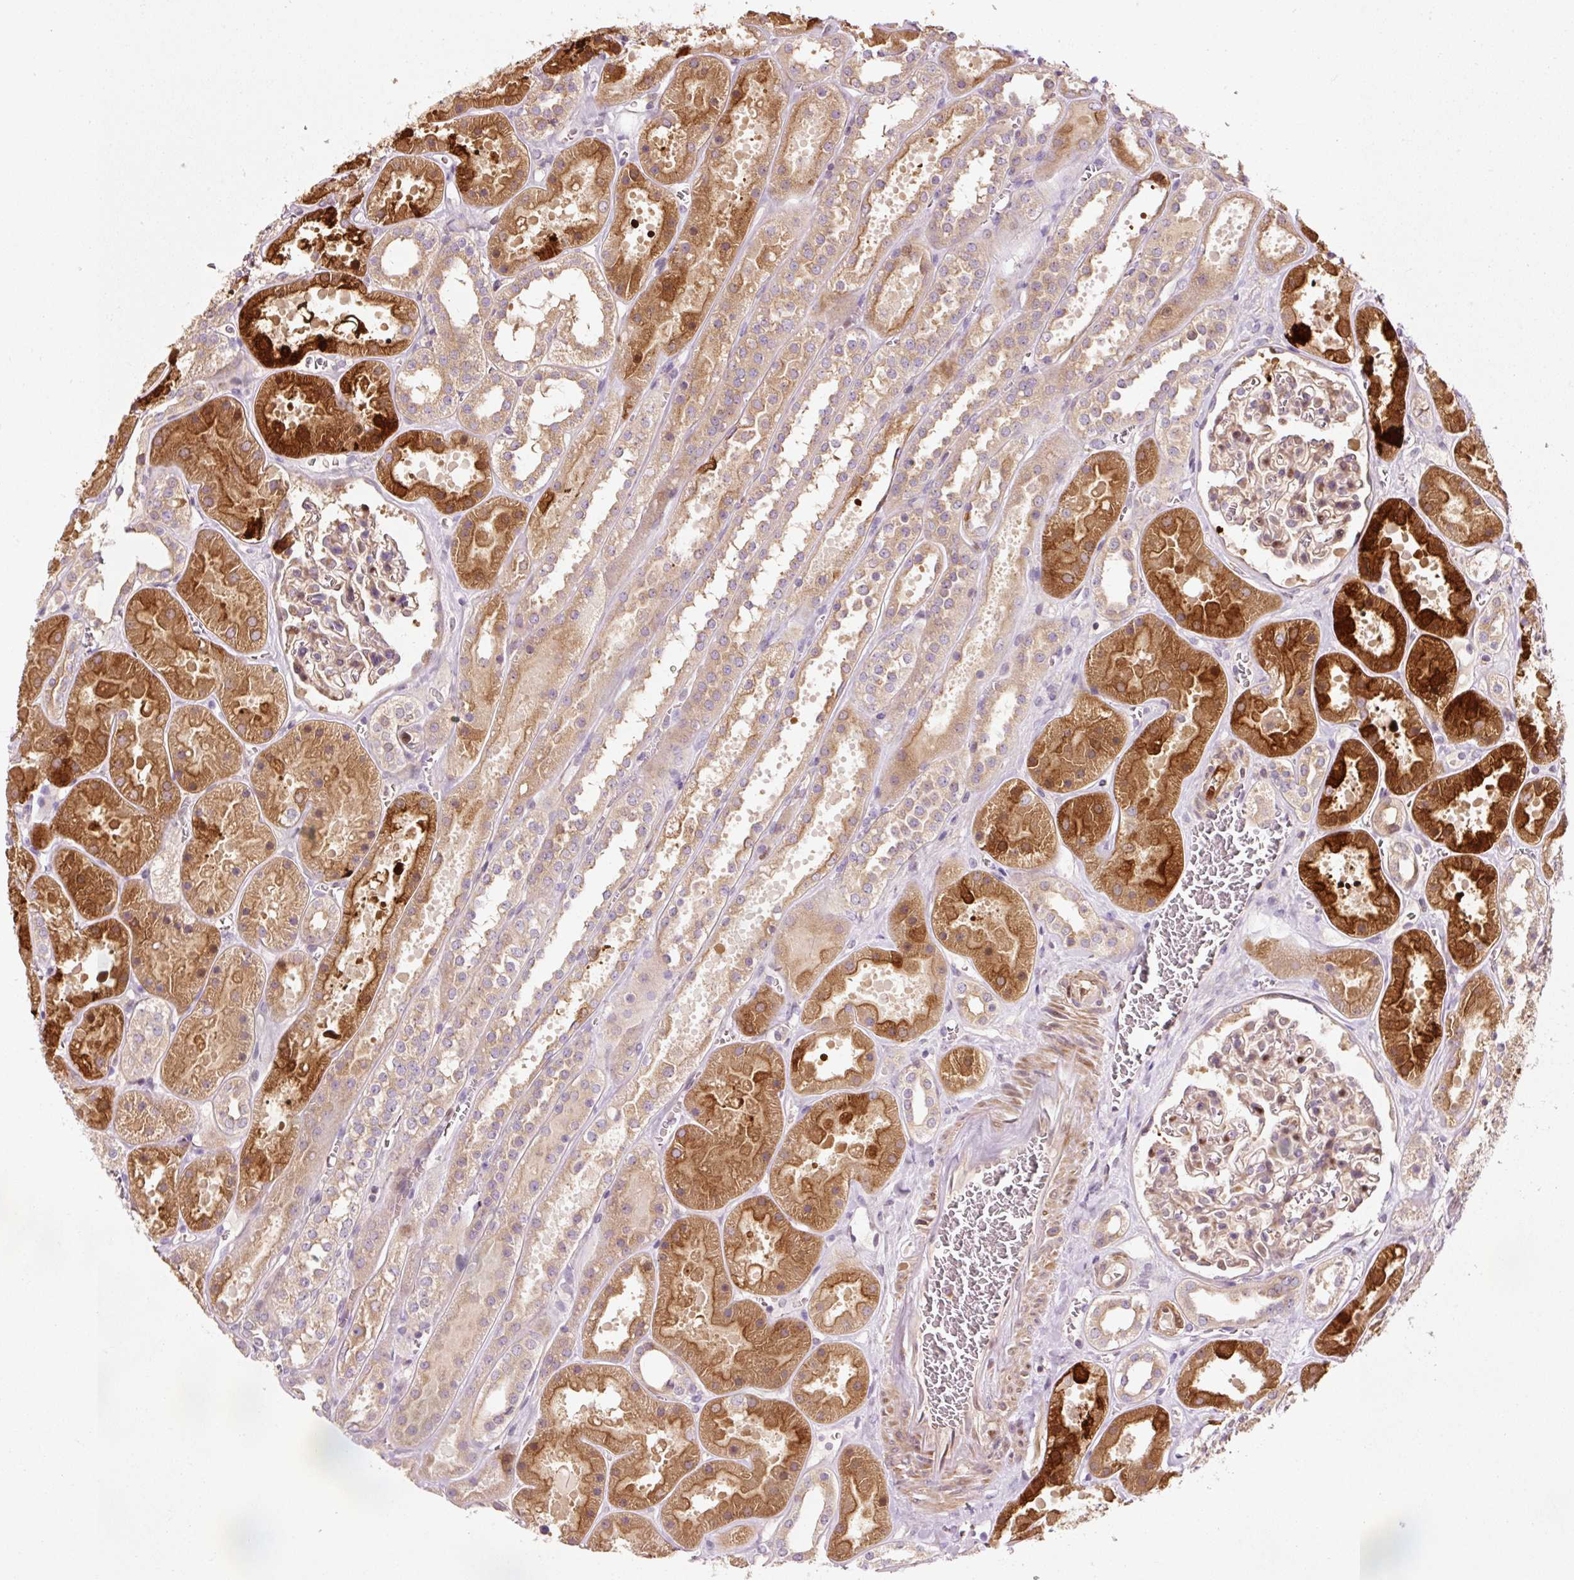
{"staining": {"intensity": "moderate", "quantity": "<25%", "location": "nuclear"}, "tissue": "kidney", "cell_type": "Cells in glomeruli", "image_type": "normal", "snomed": [{"axis": "morphology", "description": "Normal tissue, NOS"}, {"axis": "topography", "description": "Kidney"}], "caption": "Protein expression by immunohistochemistry (IHC) displays moderate nuclear staining in about <25% of cells in glomeruli in unremarkable kidney. (IHC, brightfield microscopy, high magnification).", "gene": "NAPA", "patient": {"sex": "female", "age": 41}}